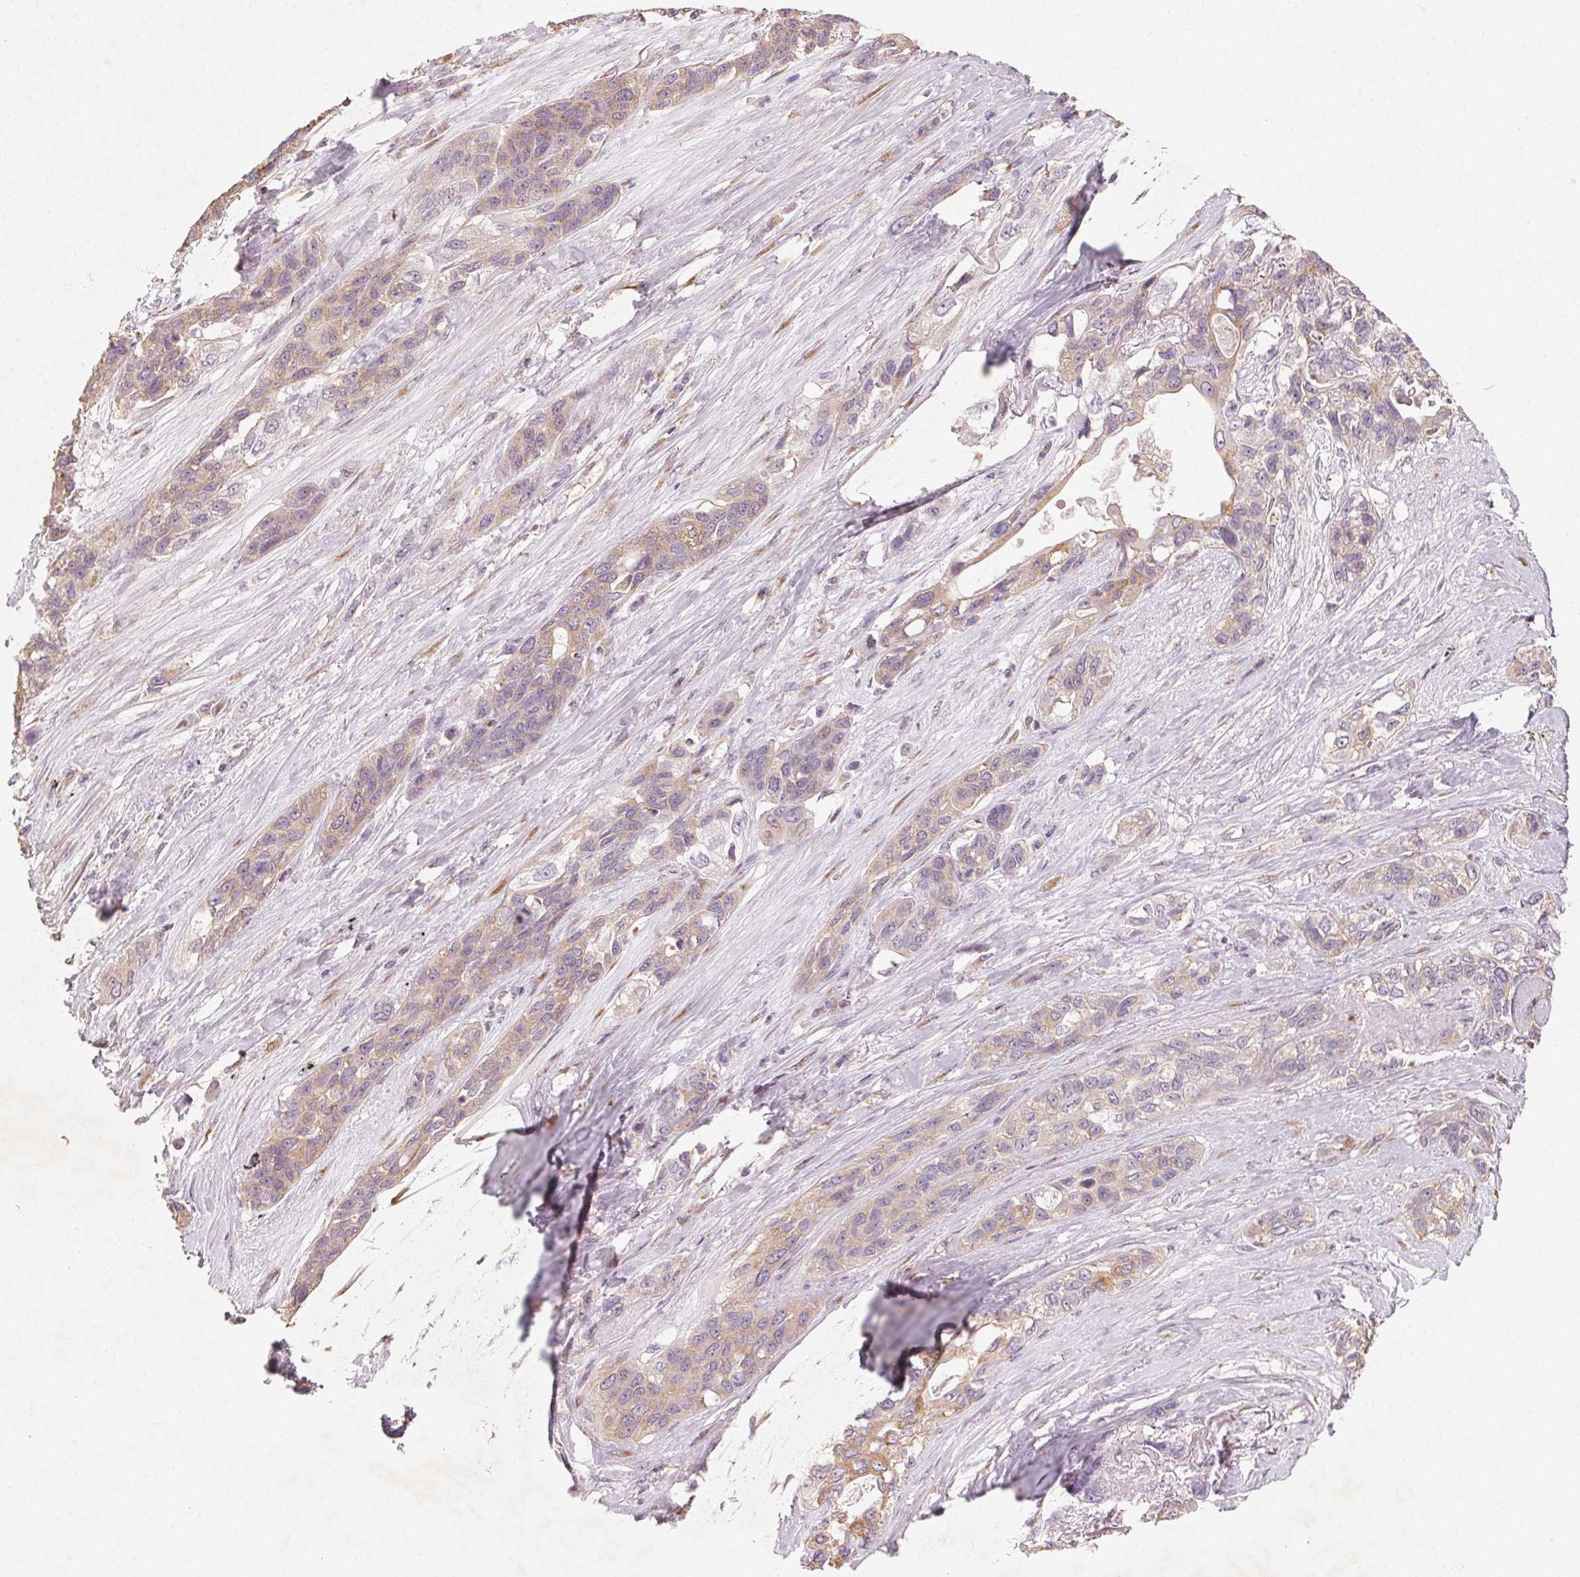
{"staining": {"intensity": "weak", "quantity": "25%-75%", "location": "cytoplasmic/membranous"}, "tissue": "lung cancer", "cell_type": "Tumor cells", "image_type": "cancer", "snomed": [{"axis": "morphology", "description": "Squamous cell carcinoma, NOS"}, {"axis": "topography", "description": "Lung"}], "caption": "IHC photomicrograph of lung cancer stained for a protein (brown), which displays low levels of weak cytoplasmic/membranous expression in approximately 25%-75% of tumor cells.", "gene": "AP1S1", "patient": {"sex": "female", "age": 70}}